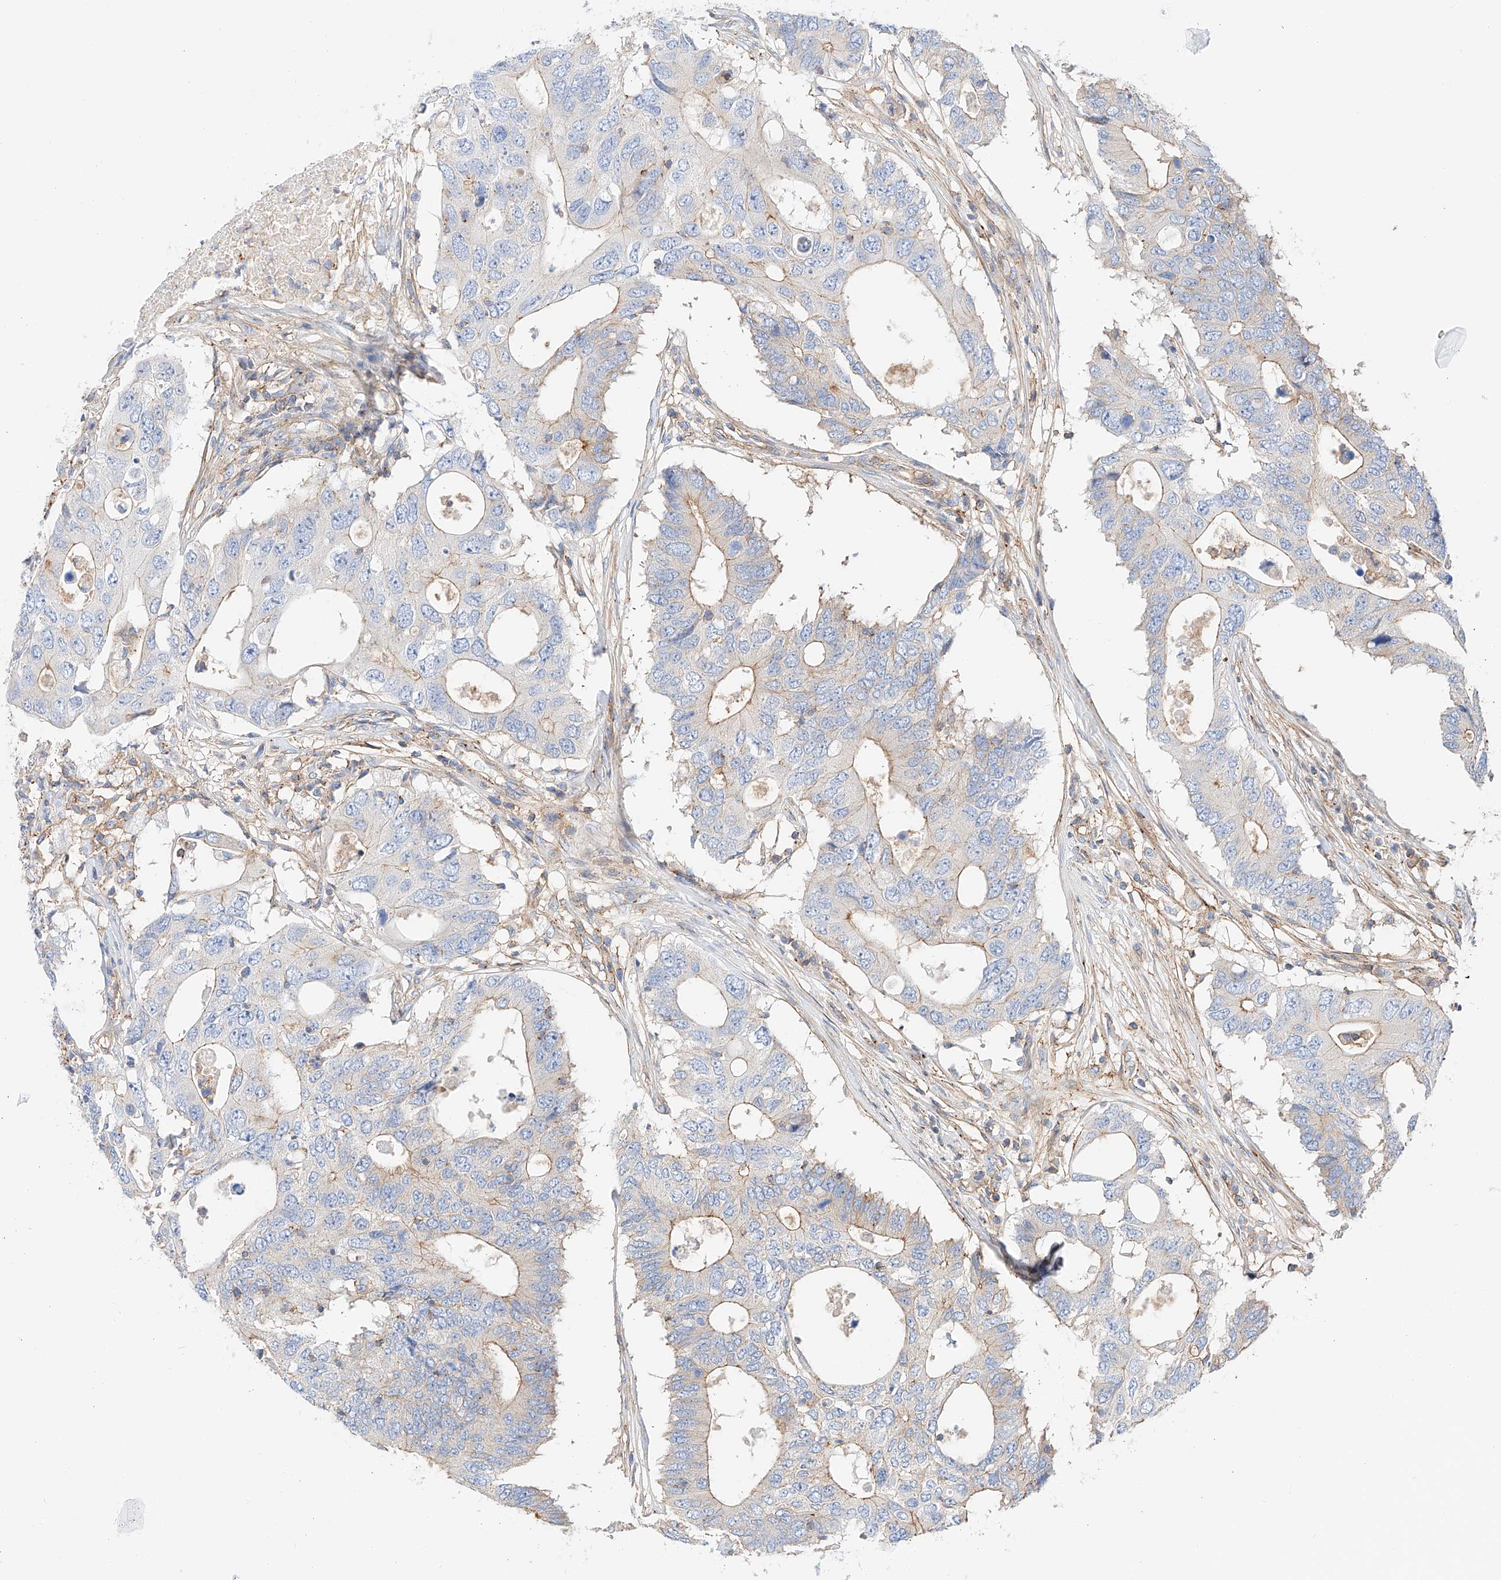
{"staining": {"intensity": "moderate", "quantity": "<25%", "location": "cytoplasmic/membranous"}, "tissue": "colorectal cancer", "cell_type": "Tumor cells", "image_type": "cancer", "snomed": [{"axis": "morphology", "description": "Adenocarcinoma, NOS"}, {"axis": "topography", "description": "Colon"}], "caption": "High-power microscopy captured an immunohistochemistry (IHC) micrograph of adenocarcinoma (colorectal), revealing moderate cytoplasmic/membranous expression in approximately <25% of tumor cells.", "gene": "HAUS4", "patient": {"sex": "male", "age": 71}}